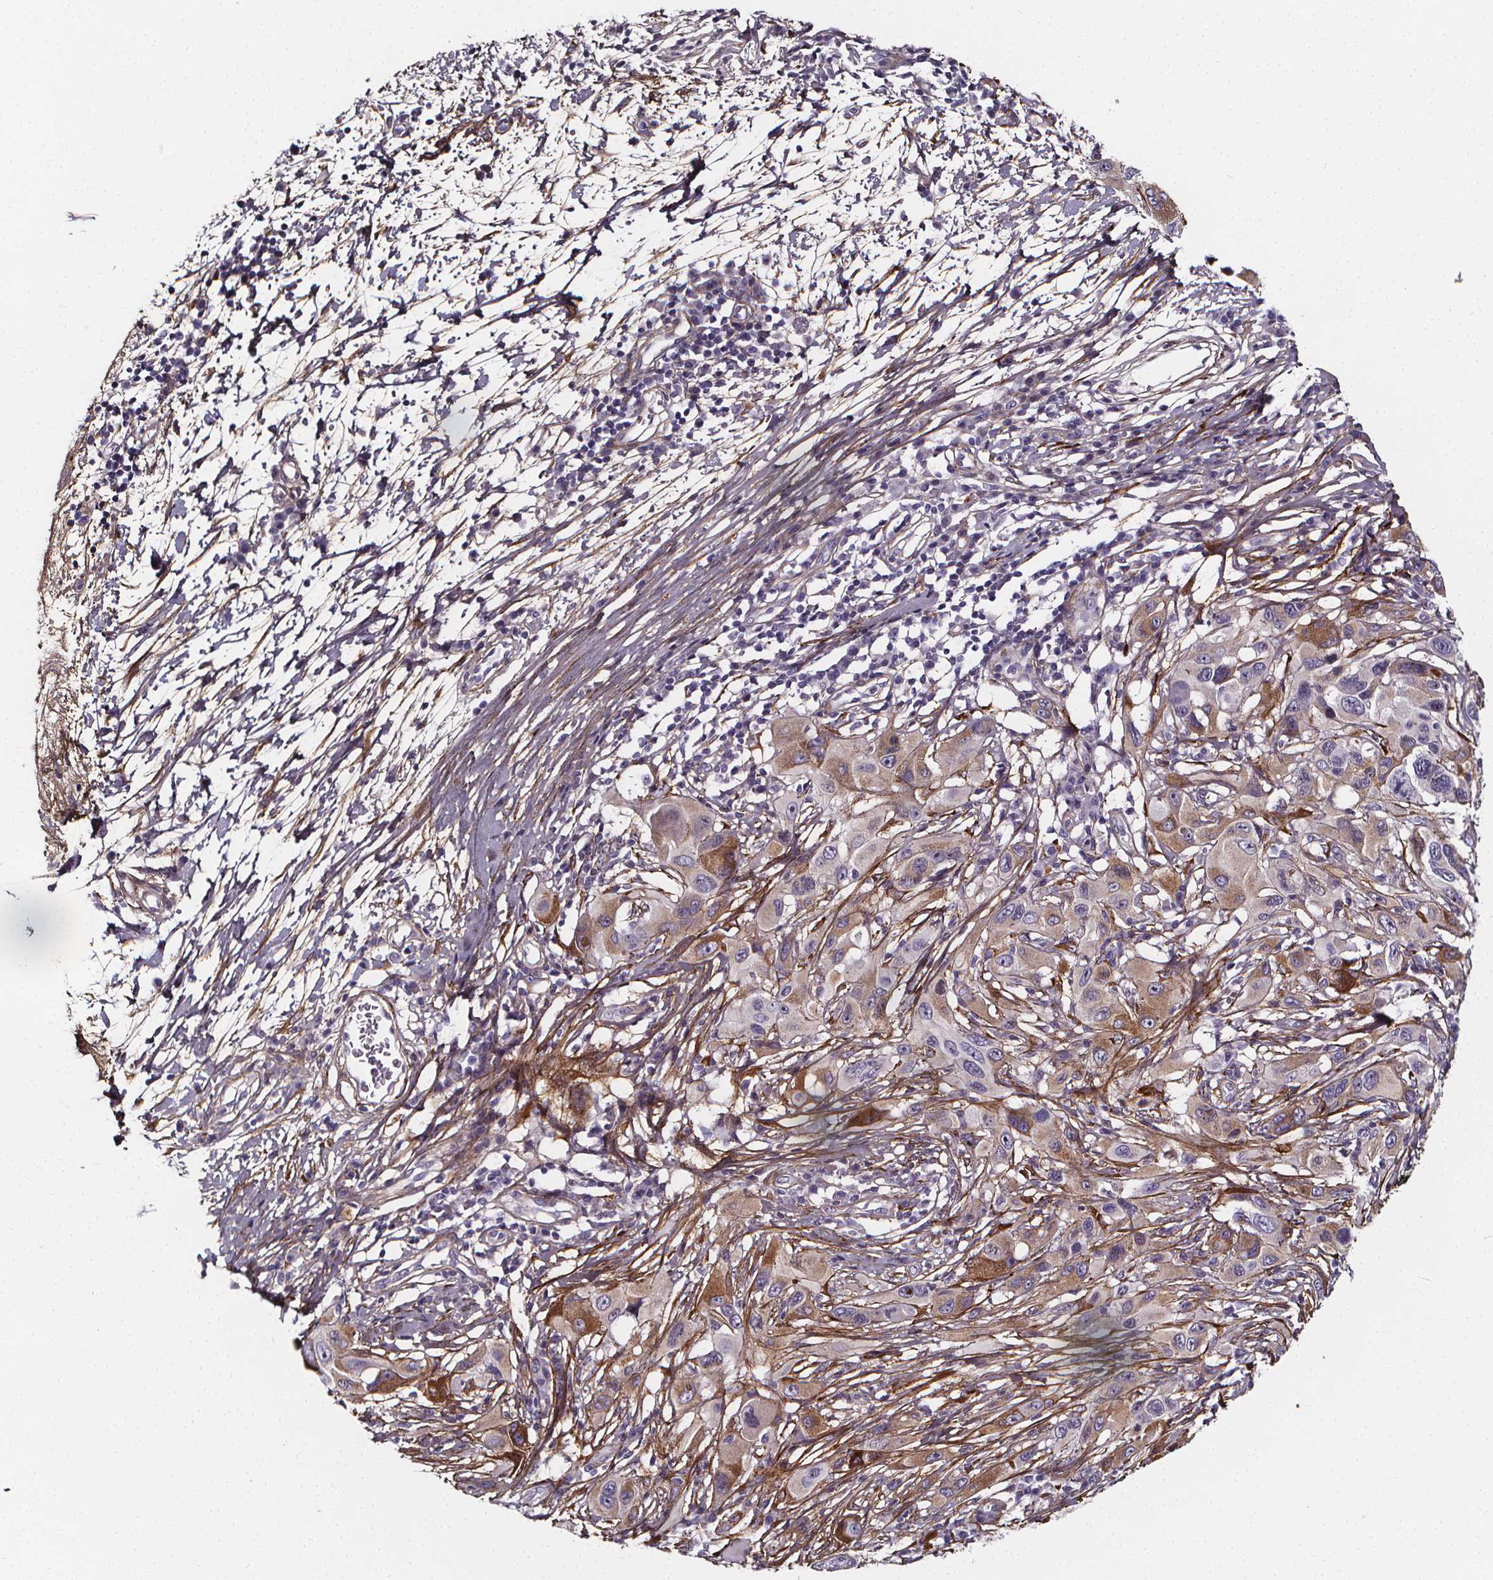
{"staining": {"intensity": "negative", "quantity": "none", "location": "none"}, "tissue": "melanoma", "cell_type": "Tumor cells", "image_type": "cancer", "snomed": [{"axis": "morphology", "description": "Malignant melanoma, NOS"}, {"axis": "topography", "description": "Skin"}], "caption": "A high-resolution histopathology image shows immunohistochemistry (IHC) staining of melanoma, which shows no significant staining in tumor cells.", "gene": "AEBP1", "patient": {"sex": "male", "age": 53}}